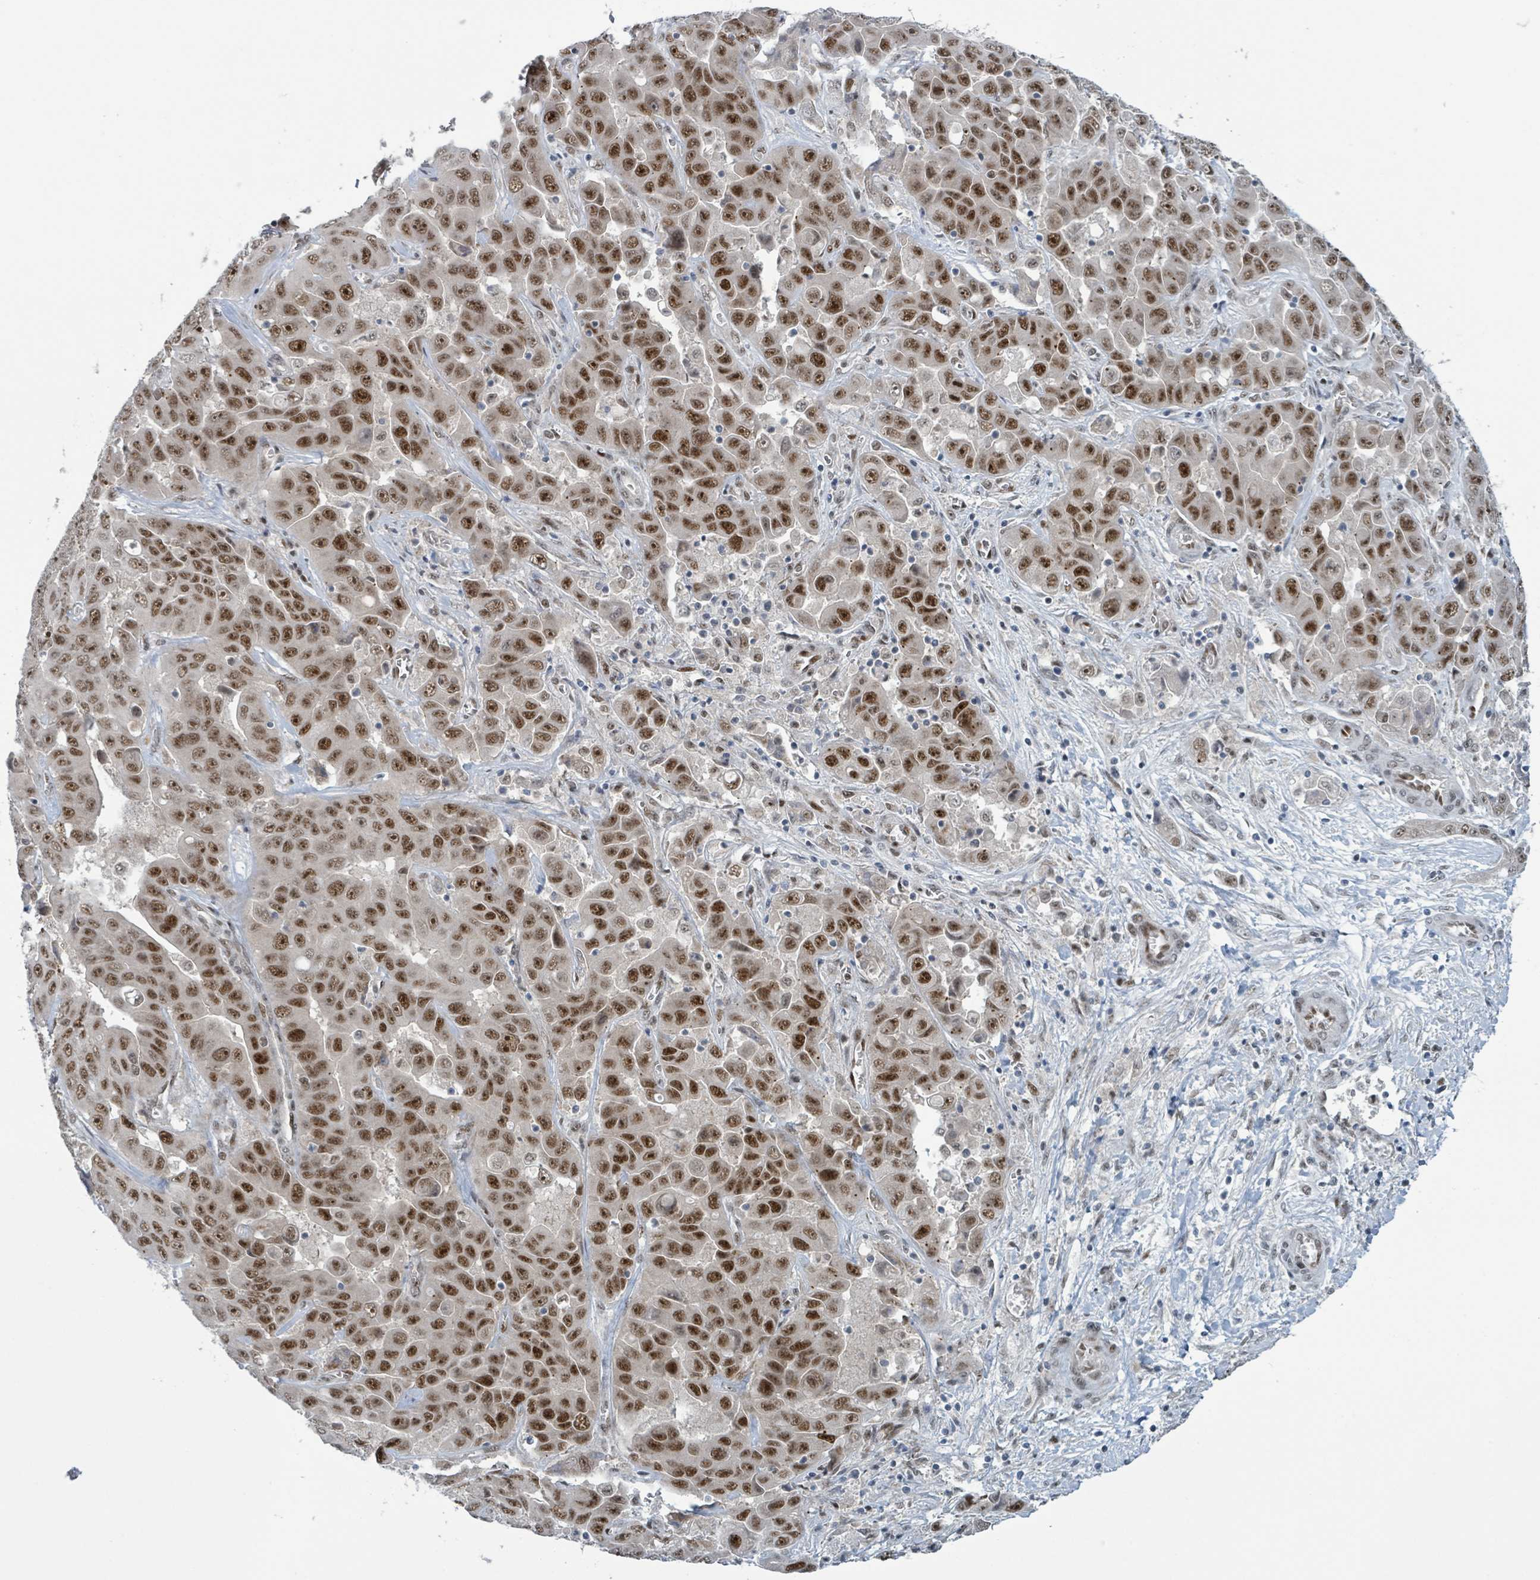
{"staining": {"intensity": "strong", "quantity": ">75%", "location": "nuclear"}, "tissue": "liver cancer", "cell_type": "Tumor cells", "image_type": "cancer", "snomed": [{"axis": "morphology", "description": "Cholangiocarcinoma"}, {"axis": "topography", "description": "Liver"}], "caption": "Human liver cholangiocarcinoma stained for a protein (brown) reveals strong nuclear positive expression in about >75% of tumor cells.", "gene": "KLF3", "patient": {"sex": "female", "age": 52}}